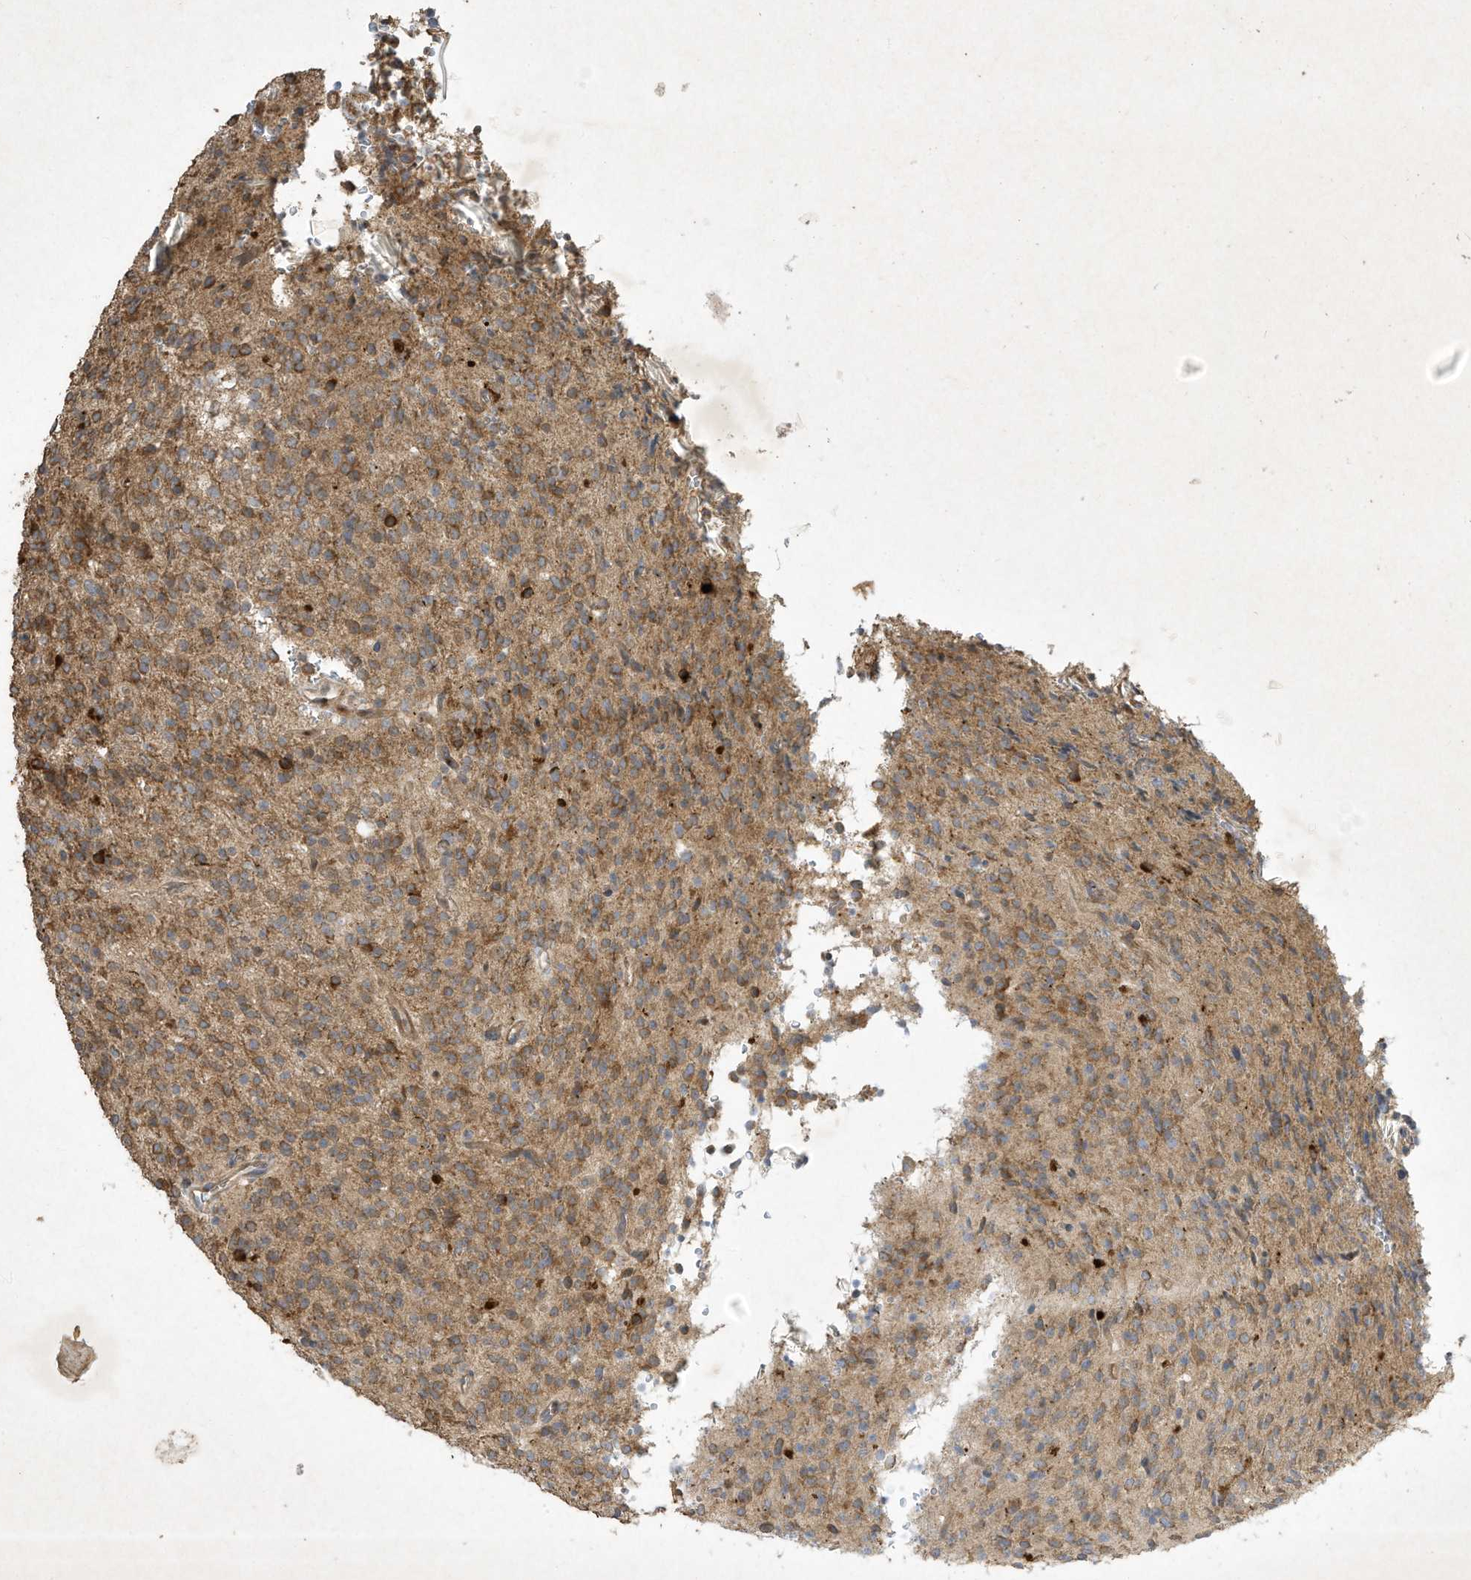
{"staining": {"intensity": "moderate", "quantity": ">75%", "location": "cytoplasmic/membranous"}, "tissue": "glioma", "cell_type": "Tumor cells", "image_type": "cancer", "snomed": [{"axis": "morphology", "description": "Glioma, malignant, High grade"}, {"axis": "topography", "description": "Brain"}], "caption": "Malignant glioma (high-grade) stained with DAB IHC displays medium levels of moderate cytoplasmic/membranous staining in approximately >75% of tumor cells.", "gene": "SYNJ2", "patient": {"sex": "male", "age": 34}}